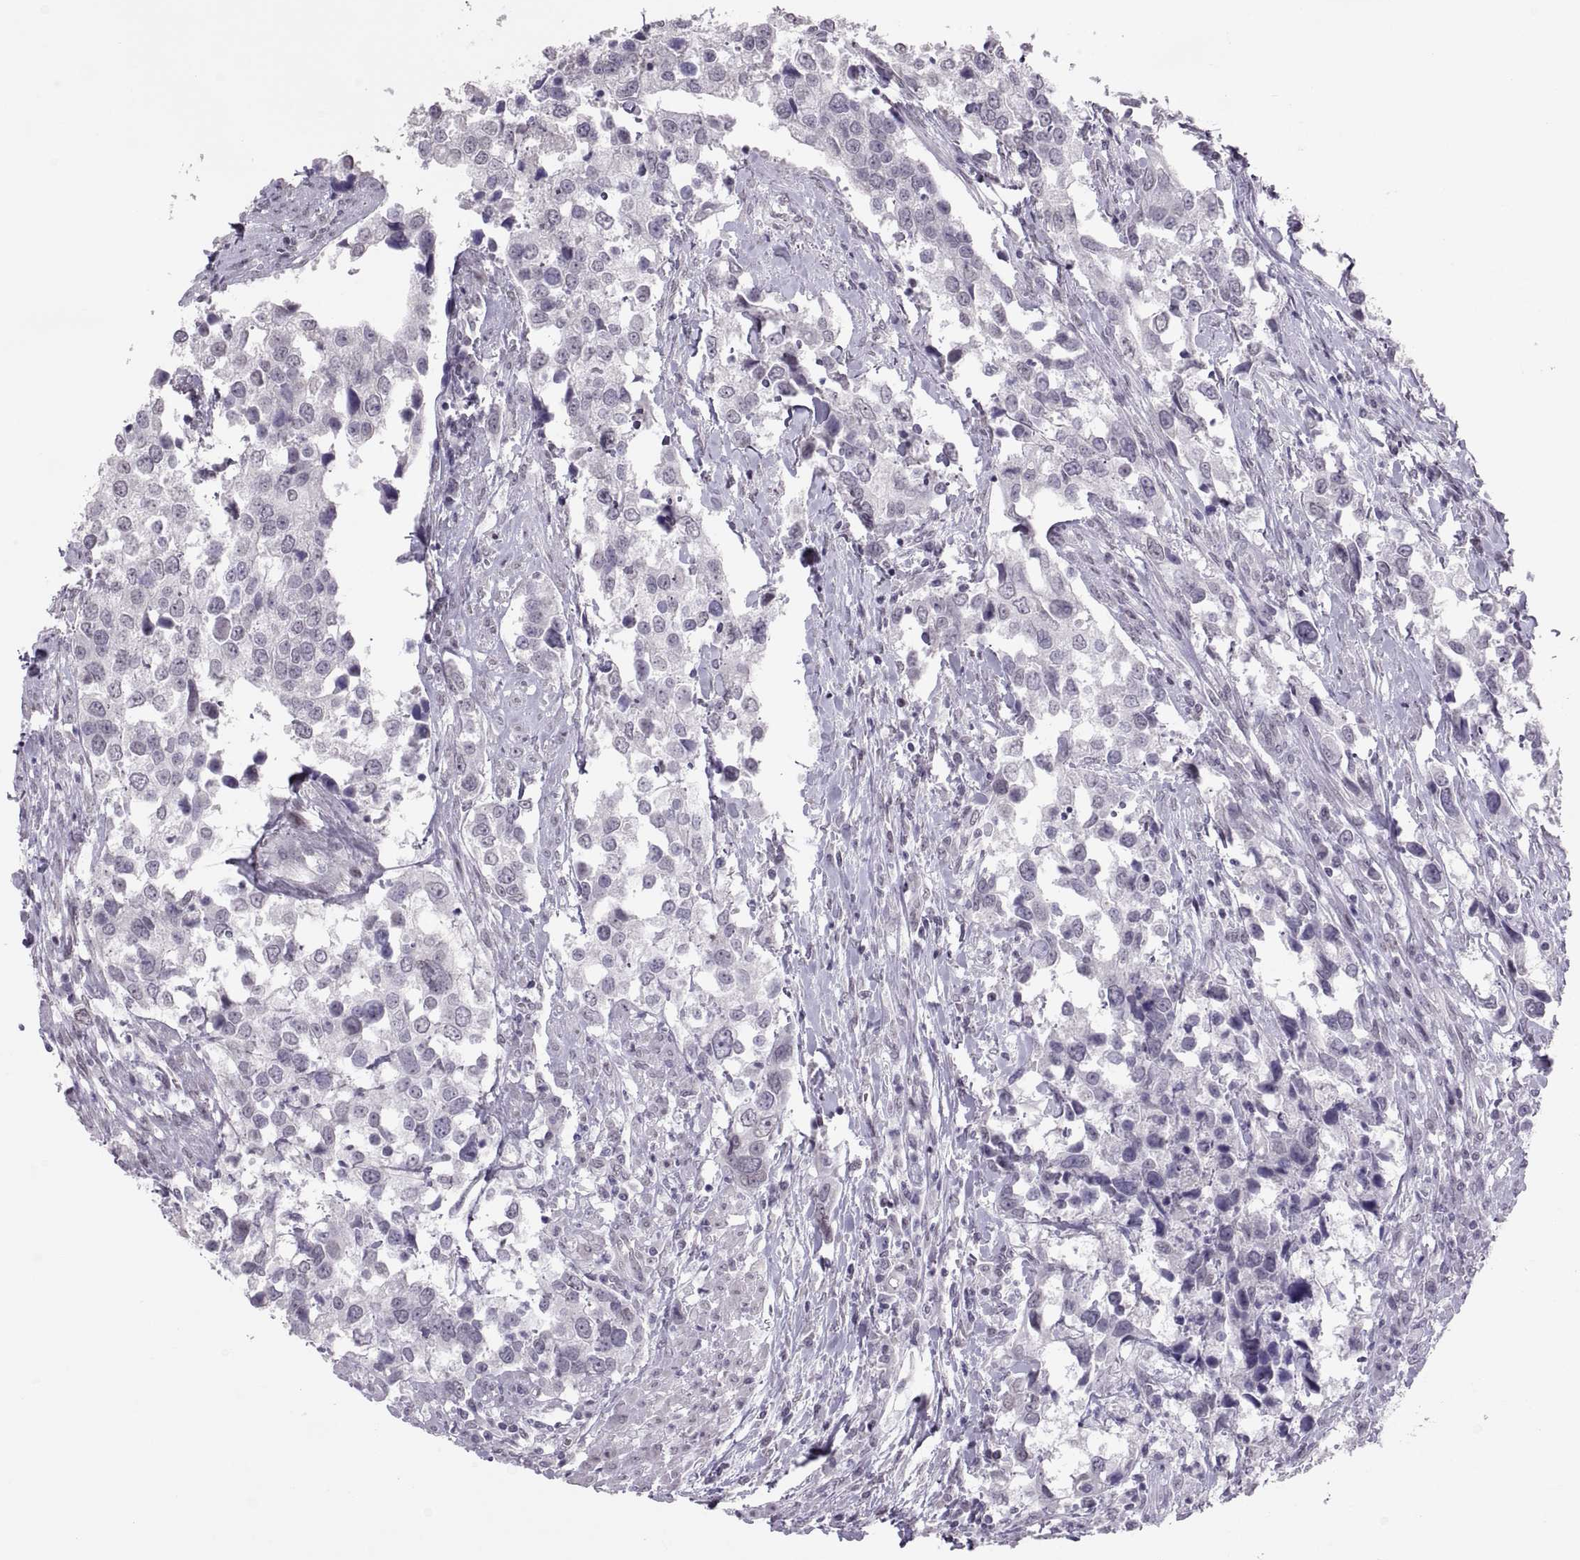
{"staining": {"intensity": "negative", "quantity": "none", "location": "none"}, "tissue": "urothelial cancer", "cell_type": "Tumor cells", "image_type": "cancer", "snomed": [{"axis": "morphology", "description": "Urothelial carcinoma, NOS"}, {"axis": "morphology", "description": "Urothelial carcinoma, High grade"}, {"axis": "topography", "description": "Urinary bladder"}], "caption": "There is no significant expression in tumor cells of high-grade urothelial carcinoma.", "gene": "KRT77", "patient": {"sex": "male", "age": 63}}